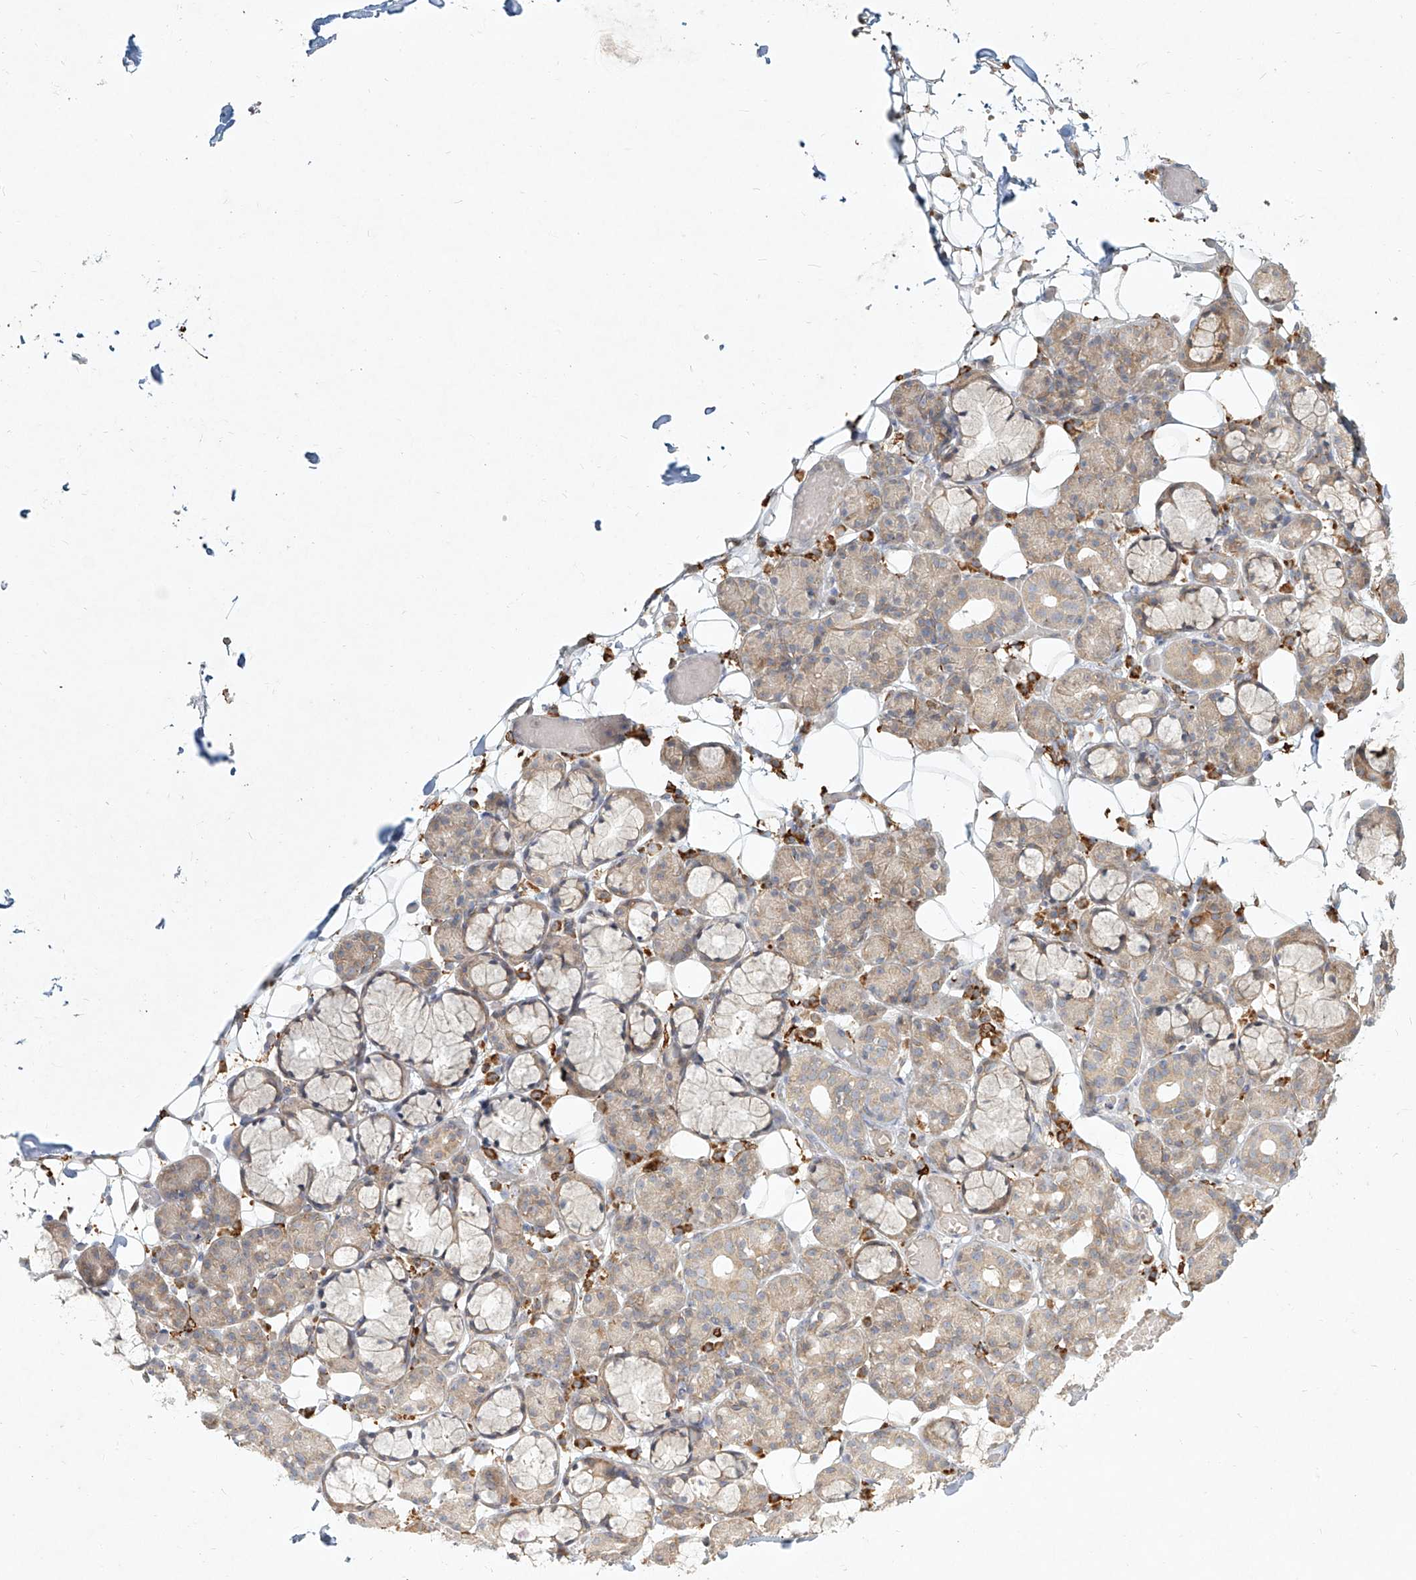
{"staining": {"intensity": "weak", "quantity": ">75%", "location": "cytoplasmic/membranous"}, "tissue": "salivary gland", "cell_type": "Glandular cells", "image_type": "normal", "snomed": [{"axis": "morphology", "description": "Normal tissue, NOS"}, {"axis": "topography", "description": "Salivary gland"}], "caption": "Protein expression analysis of unremarkable salivary gland exhibits weak cytoplasmic/membranous staining in approximately >75% of glandular cells.", "gene": "CD209", "patient": {"sex": "male", "age": 63}}